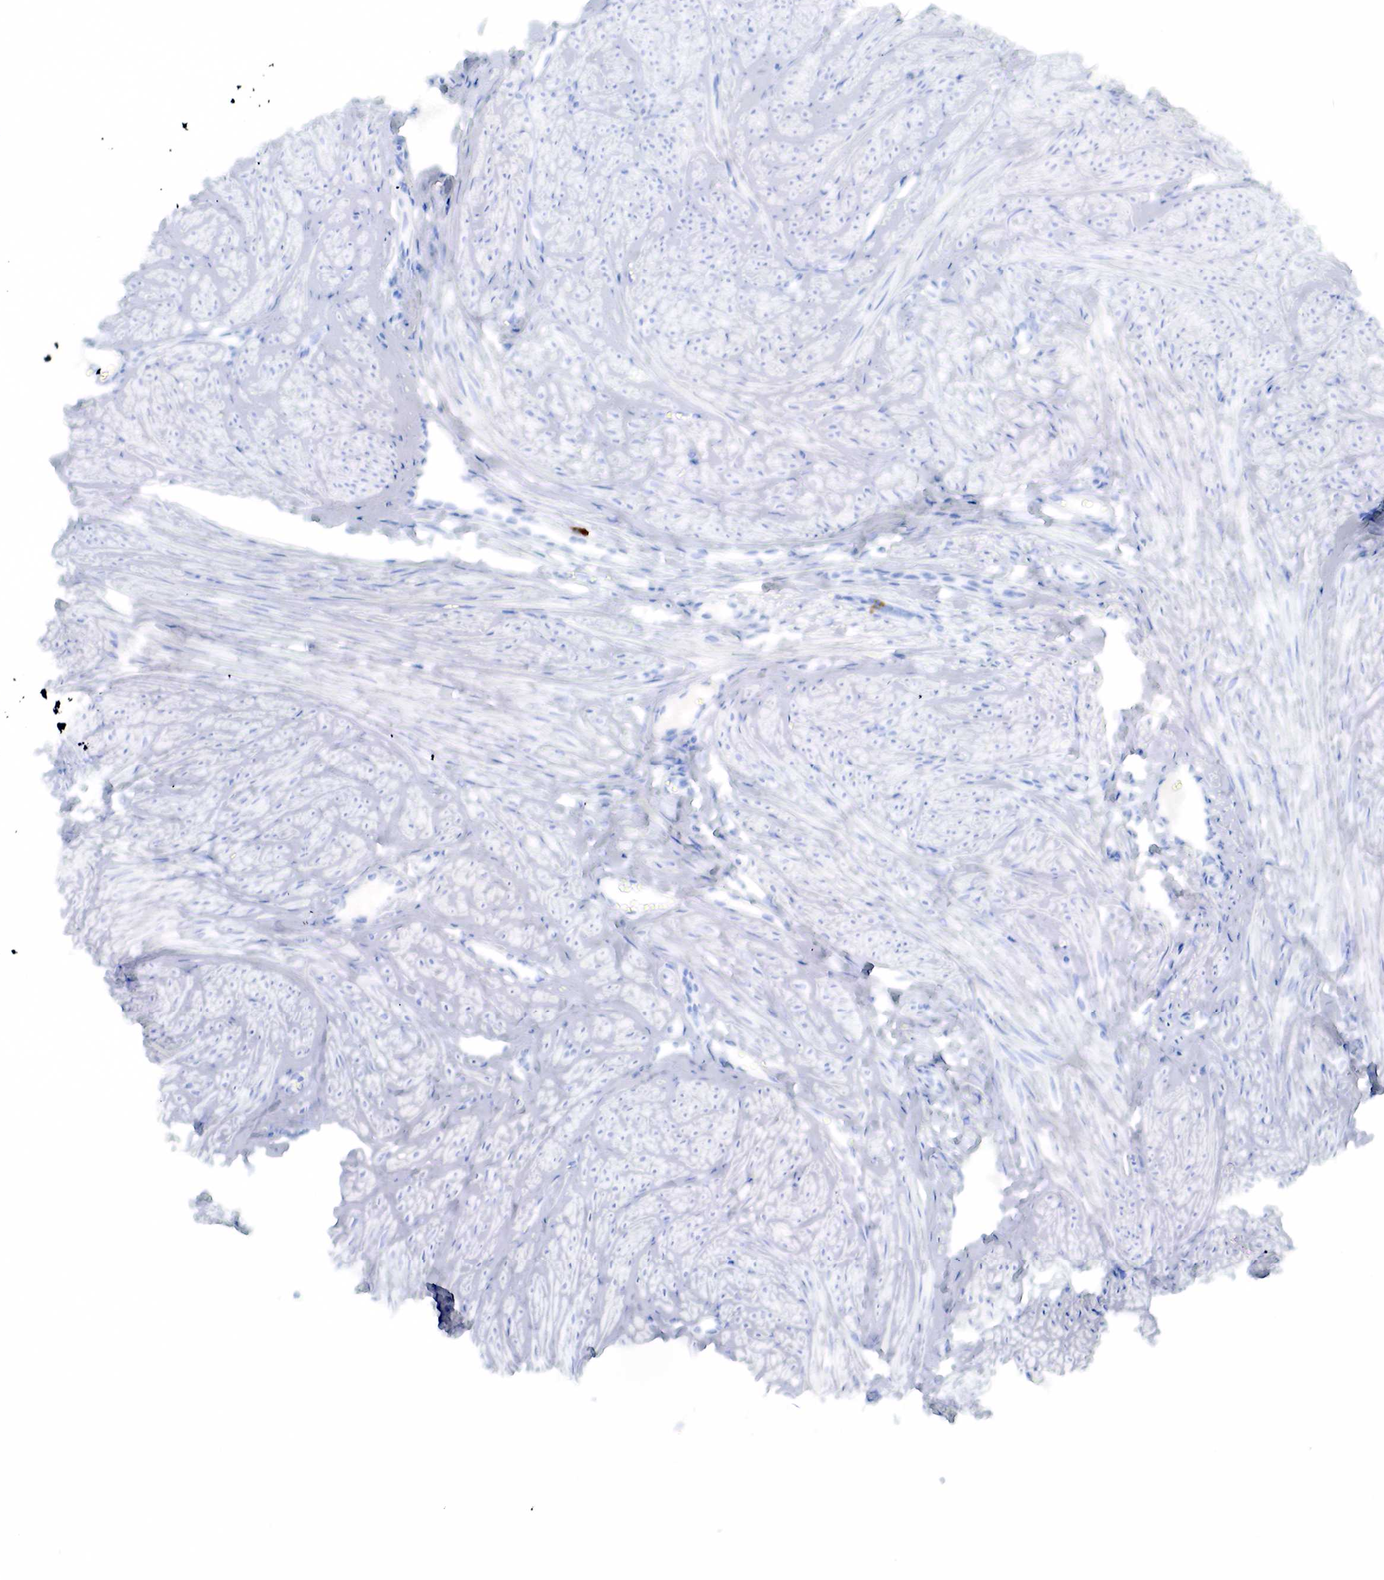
{"staining": {"intensity": "negative", "quantity": "none", "location": "none"}, "tissue": "smooth muscle", "cell_type": "Smooth muscle cells", "image_type": "normal", "snomed": [{"axis": "morphology", "description": "Normal tissue, NOS"}, {"axis": "topography", "description": "Uterus"}], "caption": "IHC histopathology image of benign smooth muscle: smooth muscle stained with DAB shows no significant protein positivity in smooth muscle cells.", "gene": "CD79A", "patient": {"sex": "female", "age": 45}}